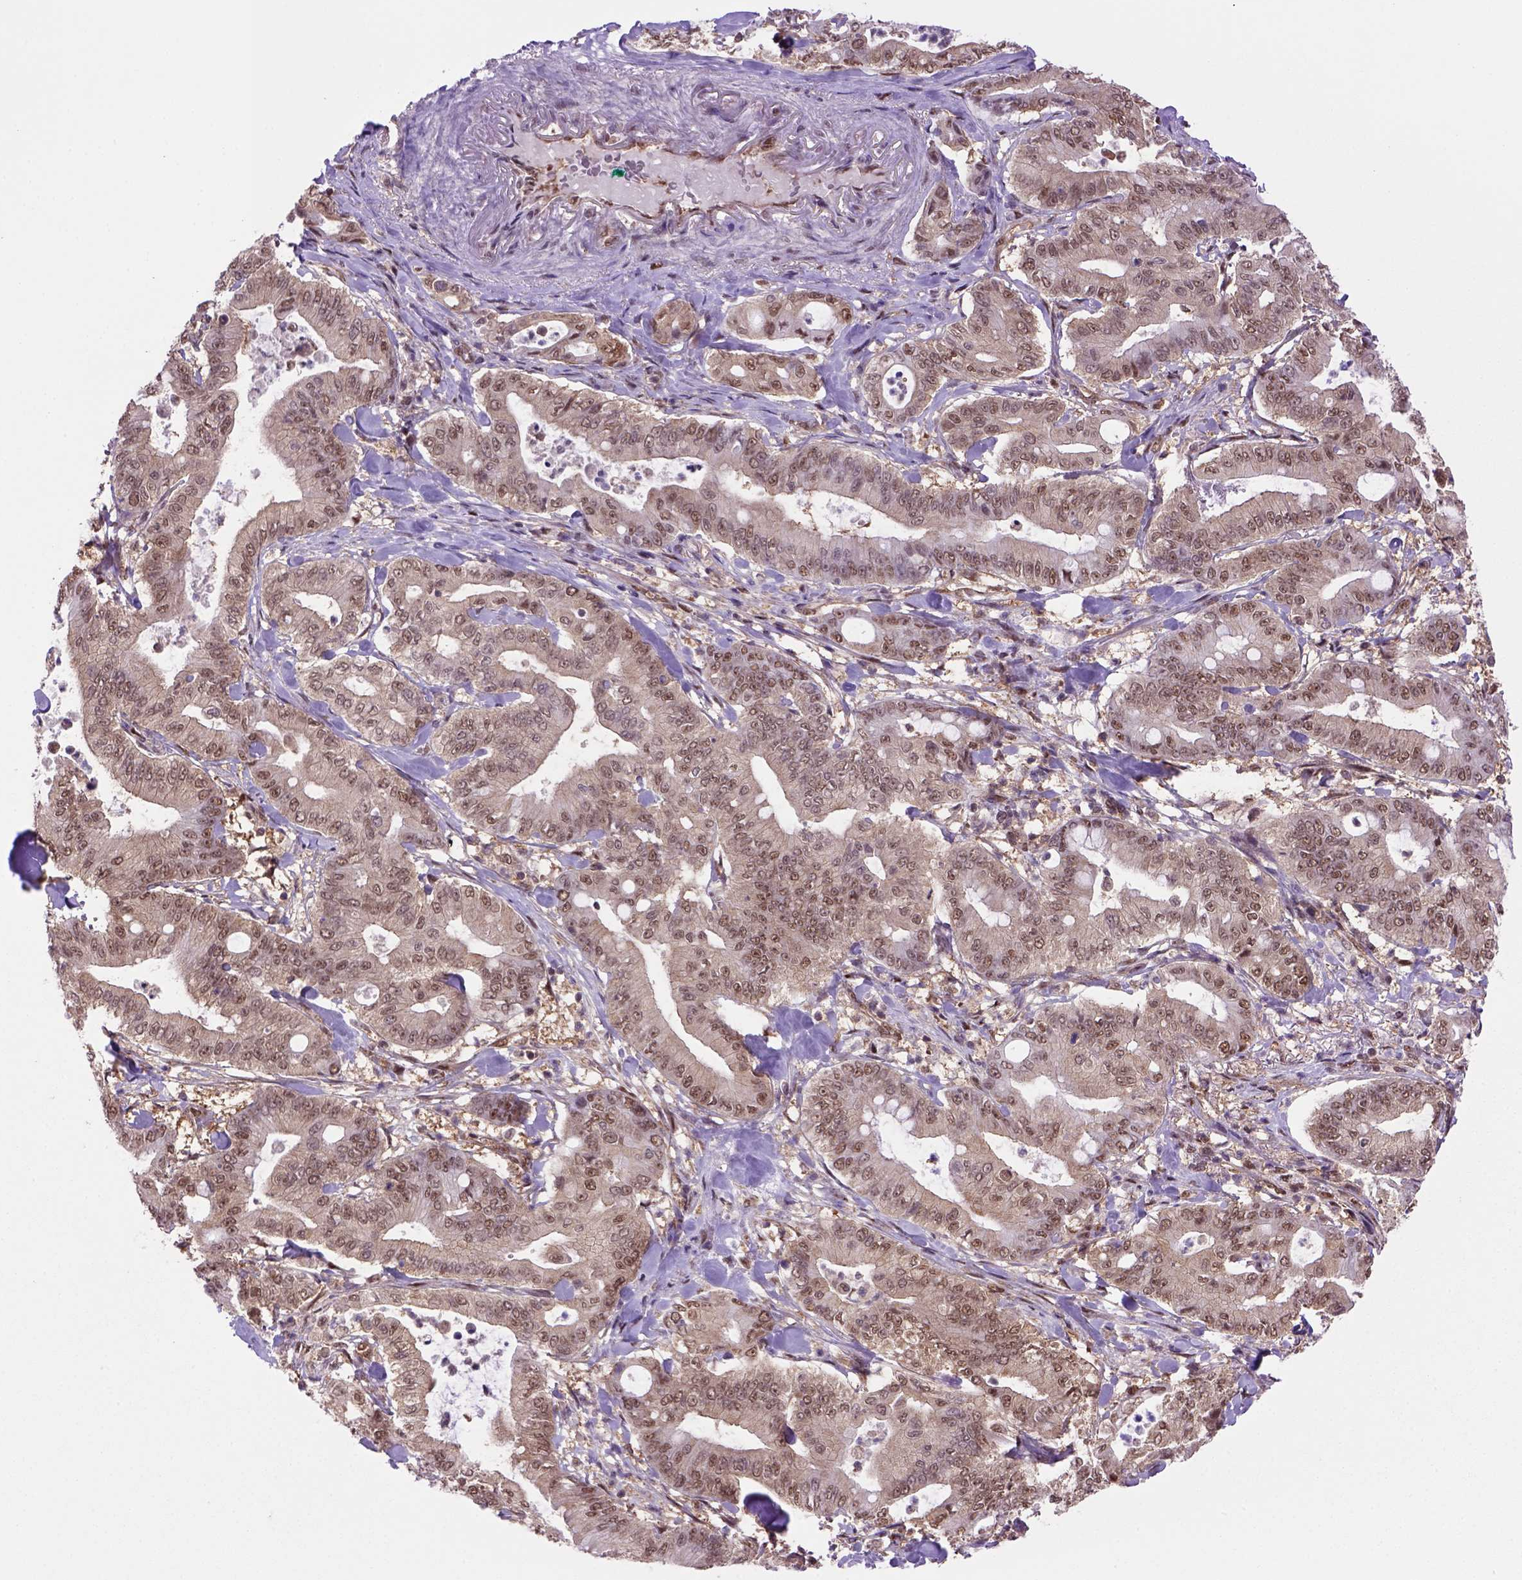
{"staining": {"intensity": "moderate", "quantity": ">75%", "location": "nuclear"}, "tissue": "pancreatic cancer", "cell_type": "Tumor cells", "image_type": "cancer", "snomed": [{"axis": "morphology", "description": "Adenocarcinoma, NOS"}, {"axis": "topography", "description": "Pancreas"}], "caption": "IHC (DAB) staining of human pancreatic adenocarcinoma exhibits moderate nuclear protein positivity in about >75% of tumor cells.", "gene": "PSMC2", "patient": {"sex": "male", "age": 71}}